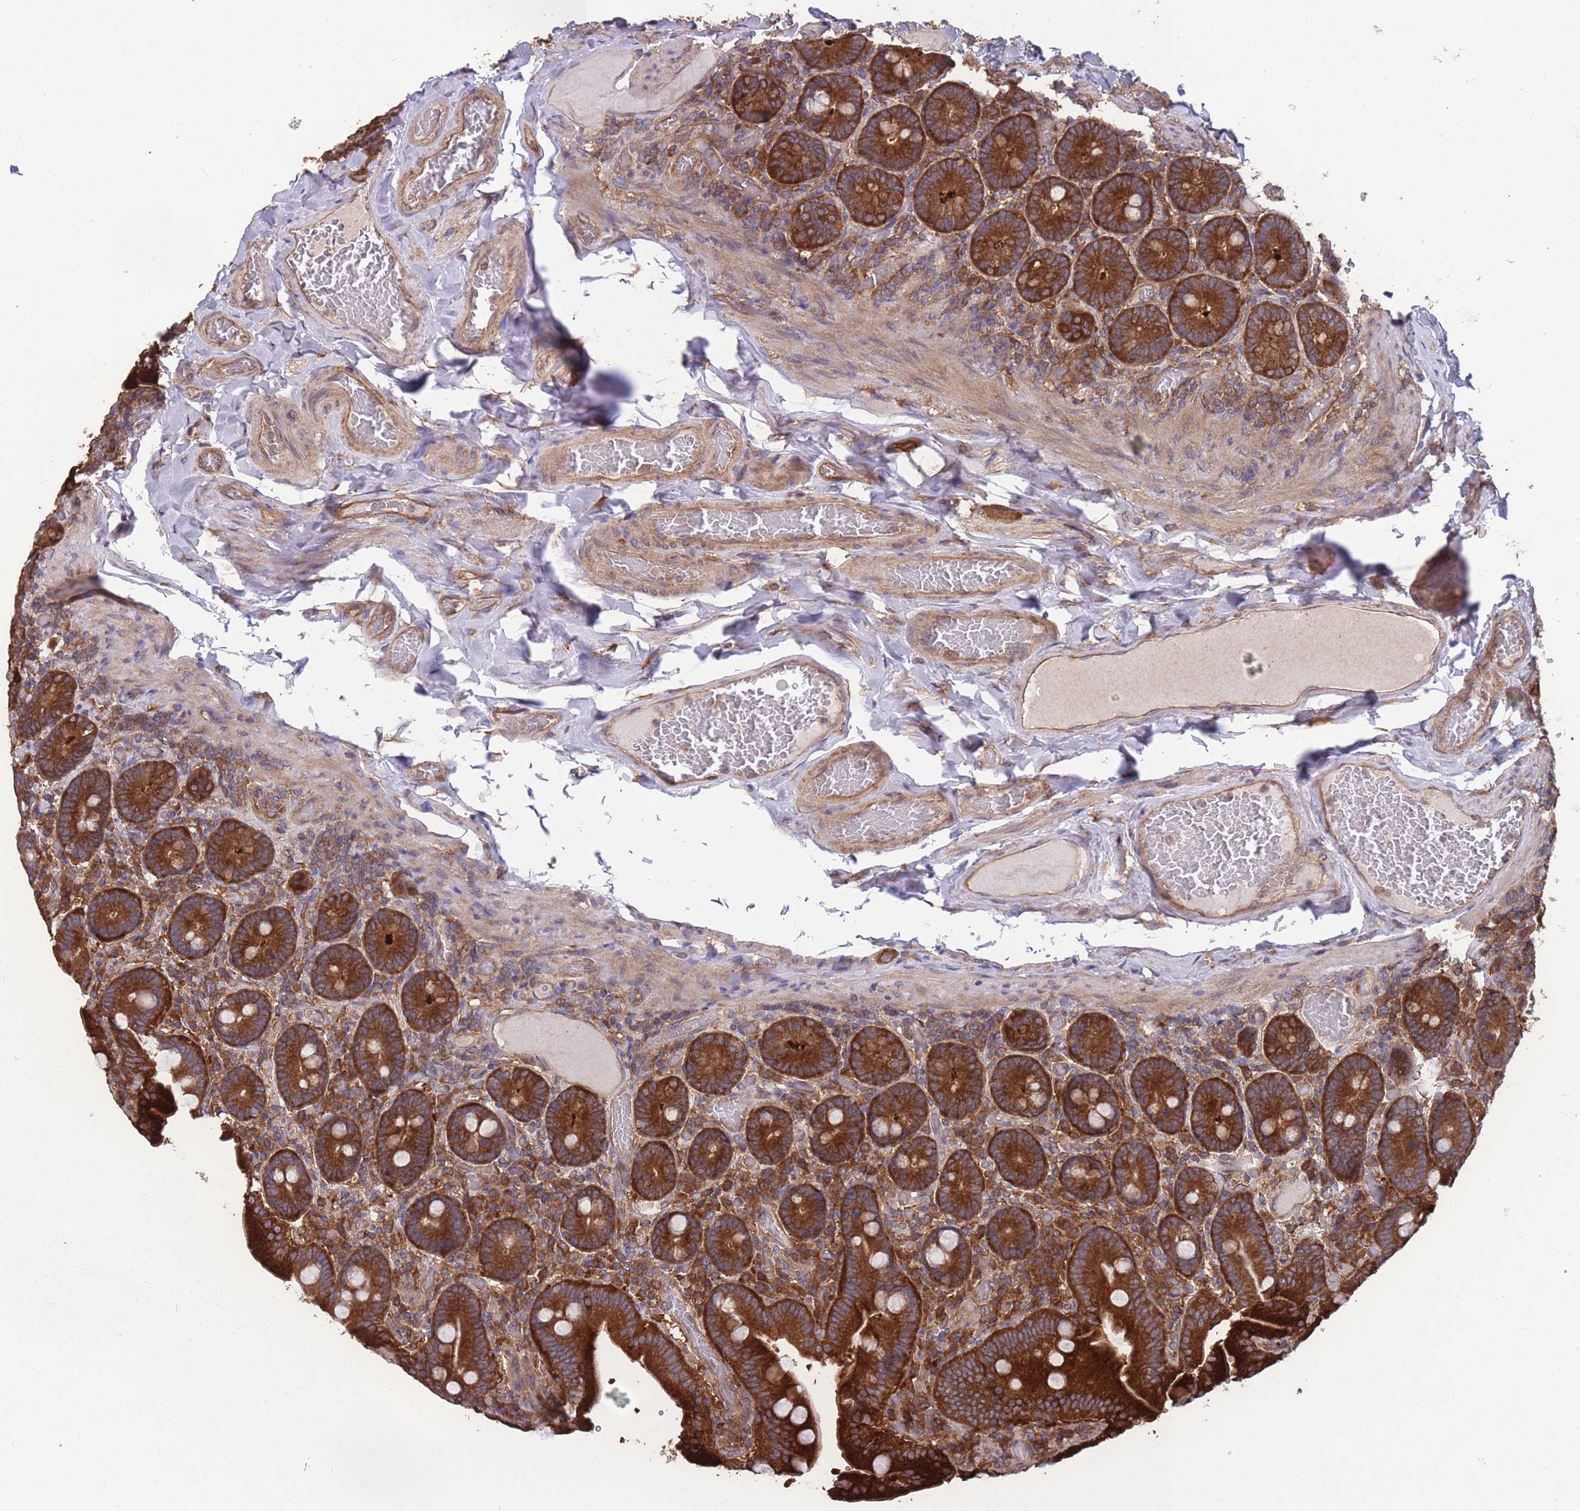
{"staining": {"intensity": "strong", "quantity": ">75%", "location": "cytoplasmic/membranous"}, "tissue": "duodenum", "cell_type": "Glandular cells", "image_type": "normal", "snomed": [{"axis": "morphology", "description": "Normal tissue, NOS"}, {"axis": "topography", "description": "Duodenum"}], "caption": "A photomicrograph showing strong cytoplasmic/membranous expression in approximately >75% of glandular cells in normal duodenum, as visualized by brown immunohistochemical staining.", "gene": "ZPR1", "patient": {"sex": "female", "age": 62}}